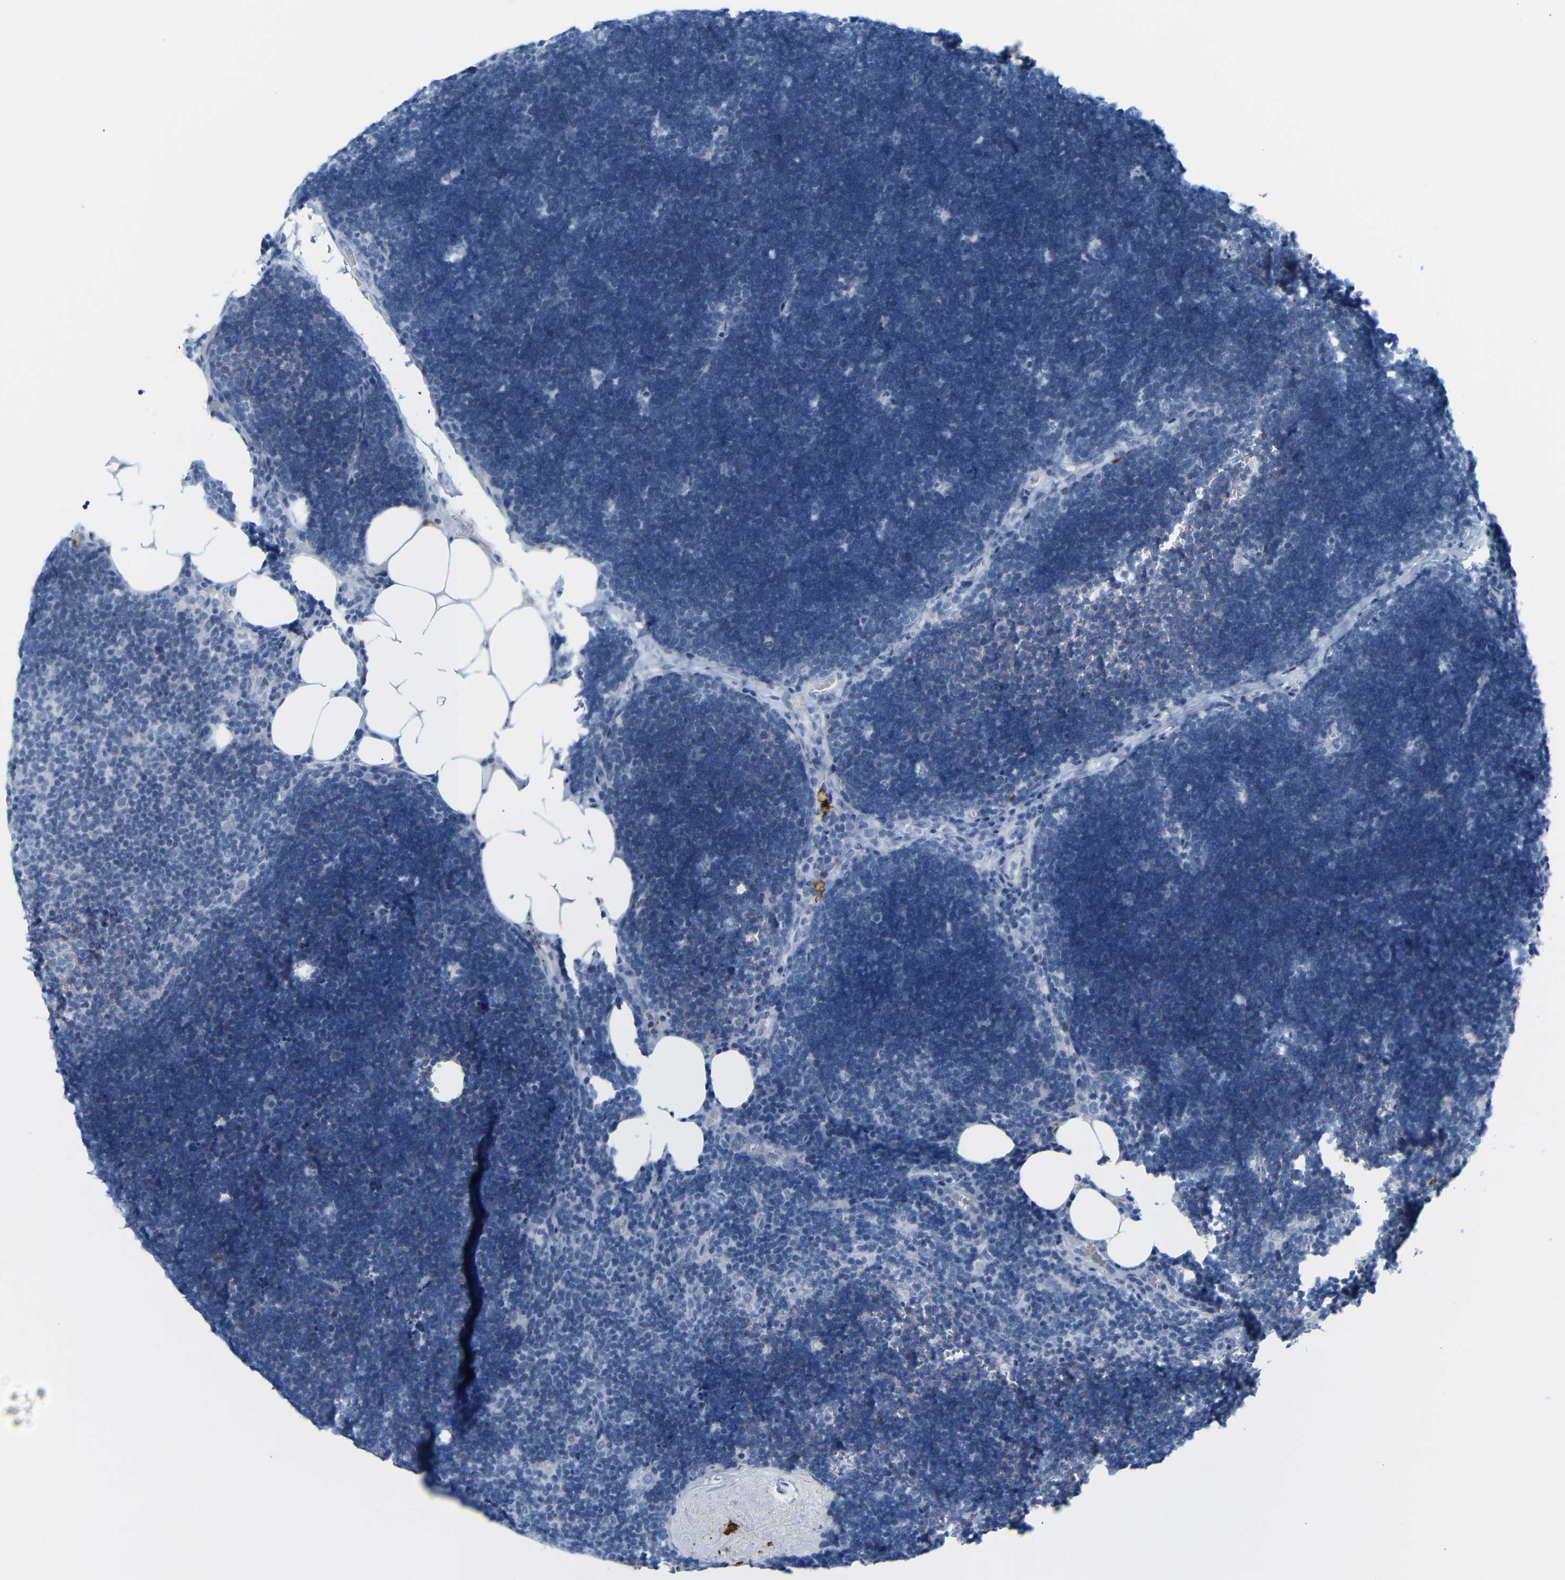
{"staining": {"intensity": "negative", "quantity": "none", "location": "none"}, "tissue": "lymph node", "cell_type": "Germinal center cells", "image_type": "normal", "snomed": [{"axis": "morphology", "description": "Normal tissue, NOS"}, {"axis": "topography", "description": "Lymph node"}], "caption": "A histopathology image of lymph node stained for a protein demonstrates no brown staining in germinal center cells.", "gene": "MT1A", "patient": {"sex": "male", "age": 33}}